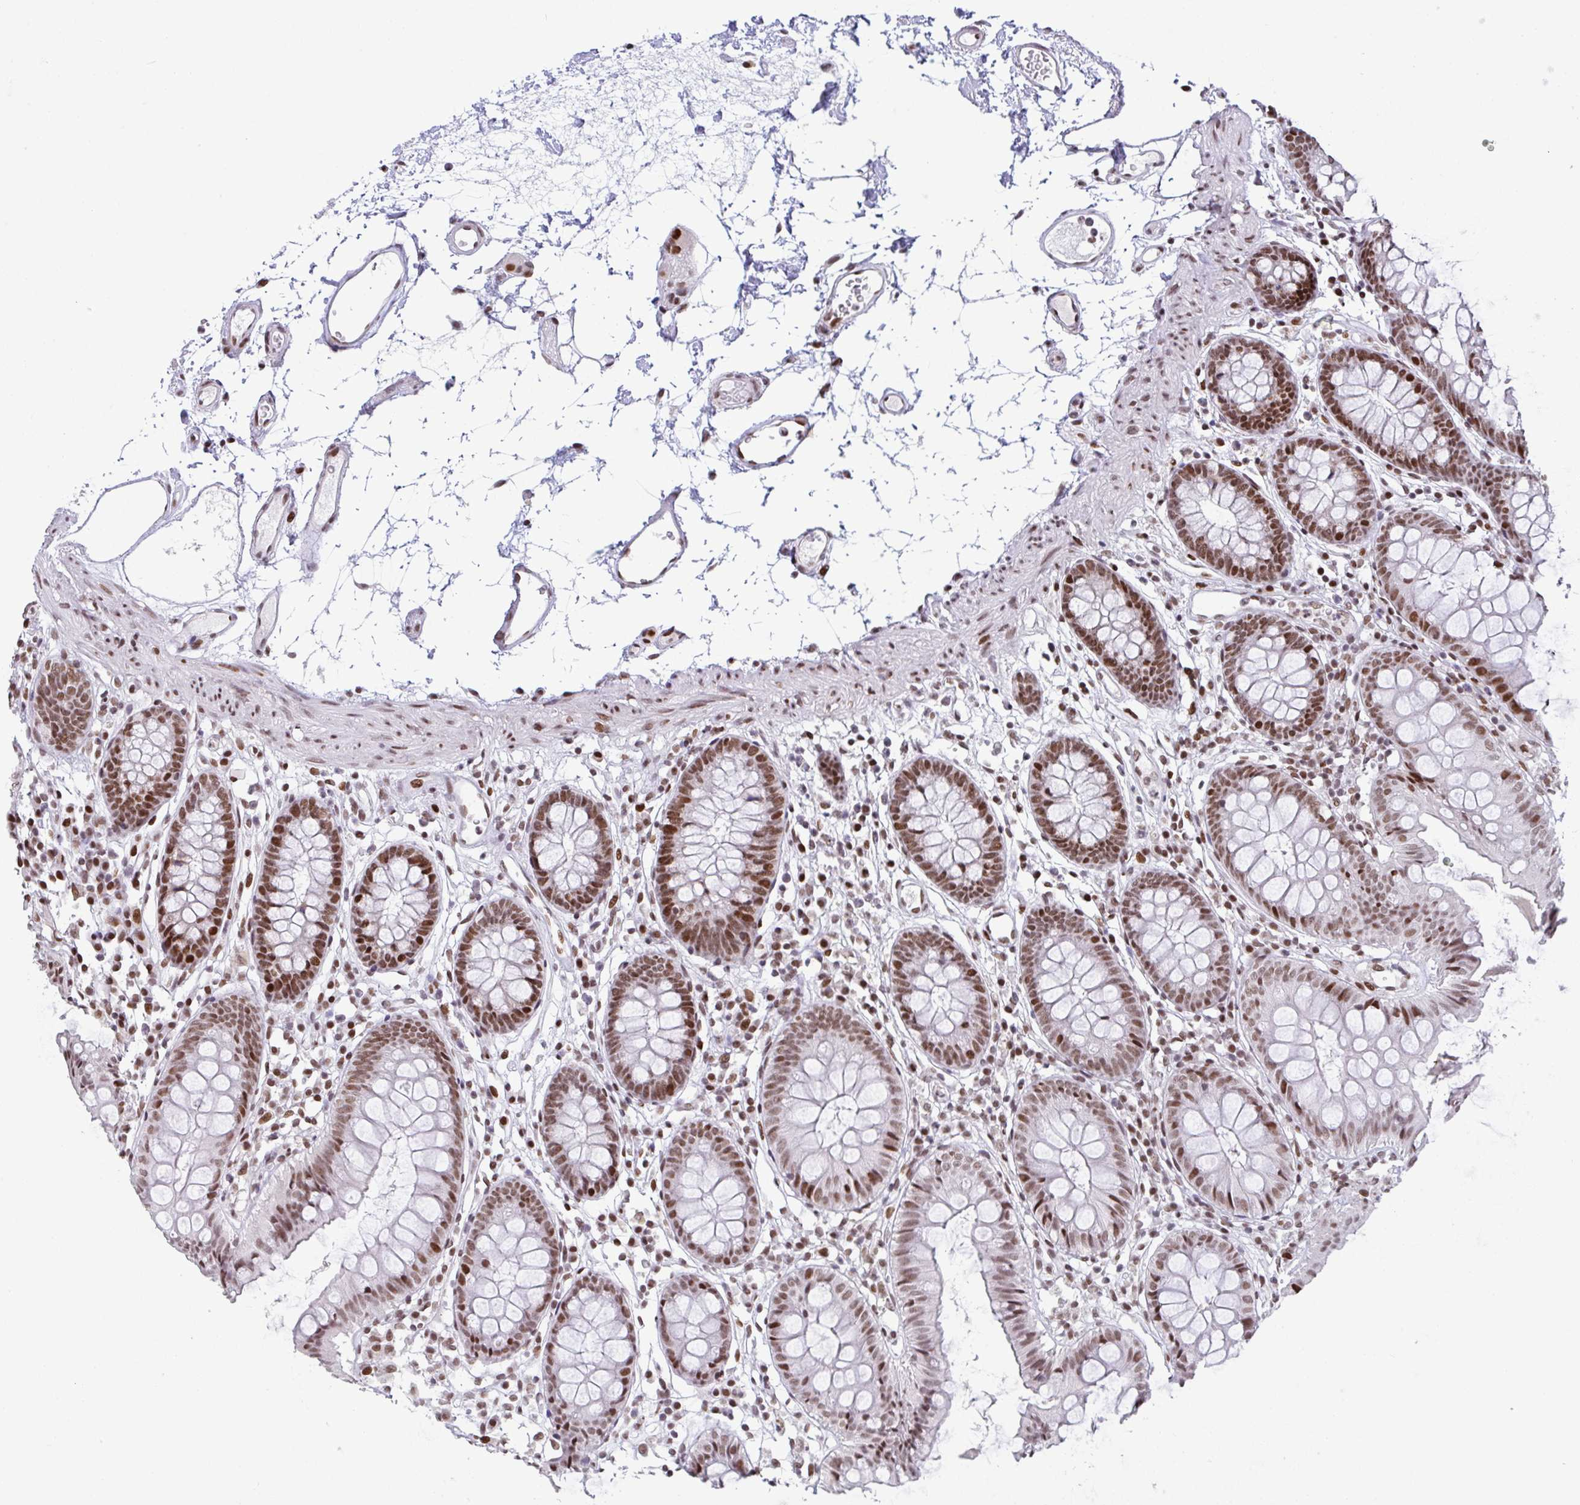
{"staining": {"intensity": "moderate", "quantity": ">75%", "location": "nuclear"}, "tissue": "colon", "cell_type": "Endothelial cells", "image_type": "normal", "snomed": [{"axis": "morphology", "description": "Normal tissue, NOS"}, {"axis": "topography", "description": "Colon"}], "caption": "Benign colon demonstrates moderate nuclear positivity in approximately >75% of endothelial cells The protein of interest is shown in brown color, while the nuclei are stained blue..", "gene": "CLP1", "patient": {"sex": "female", "age": 84}}